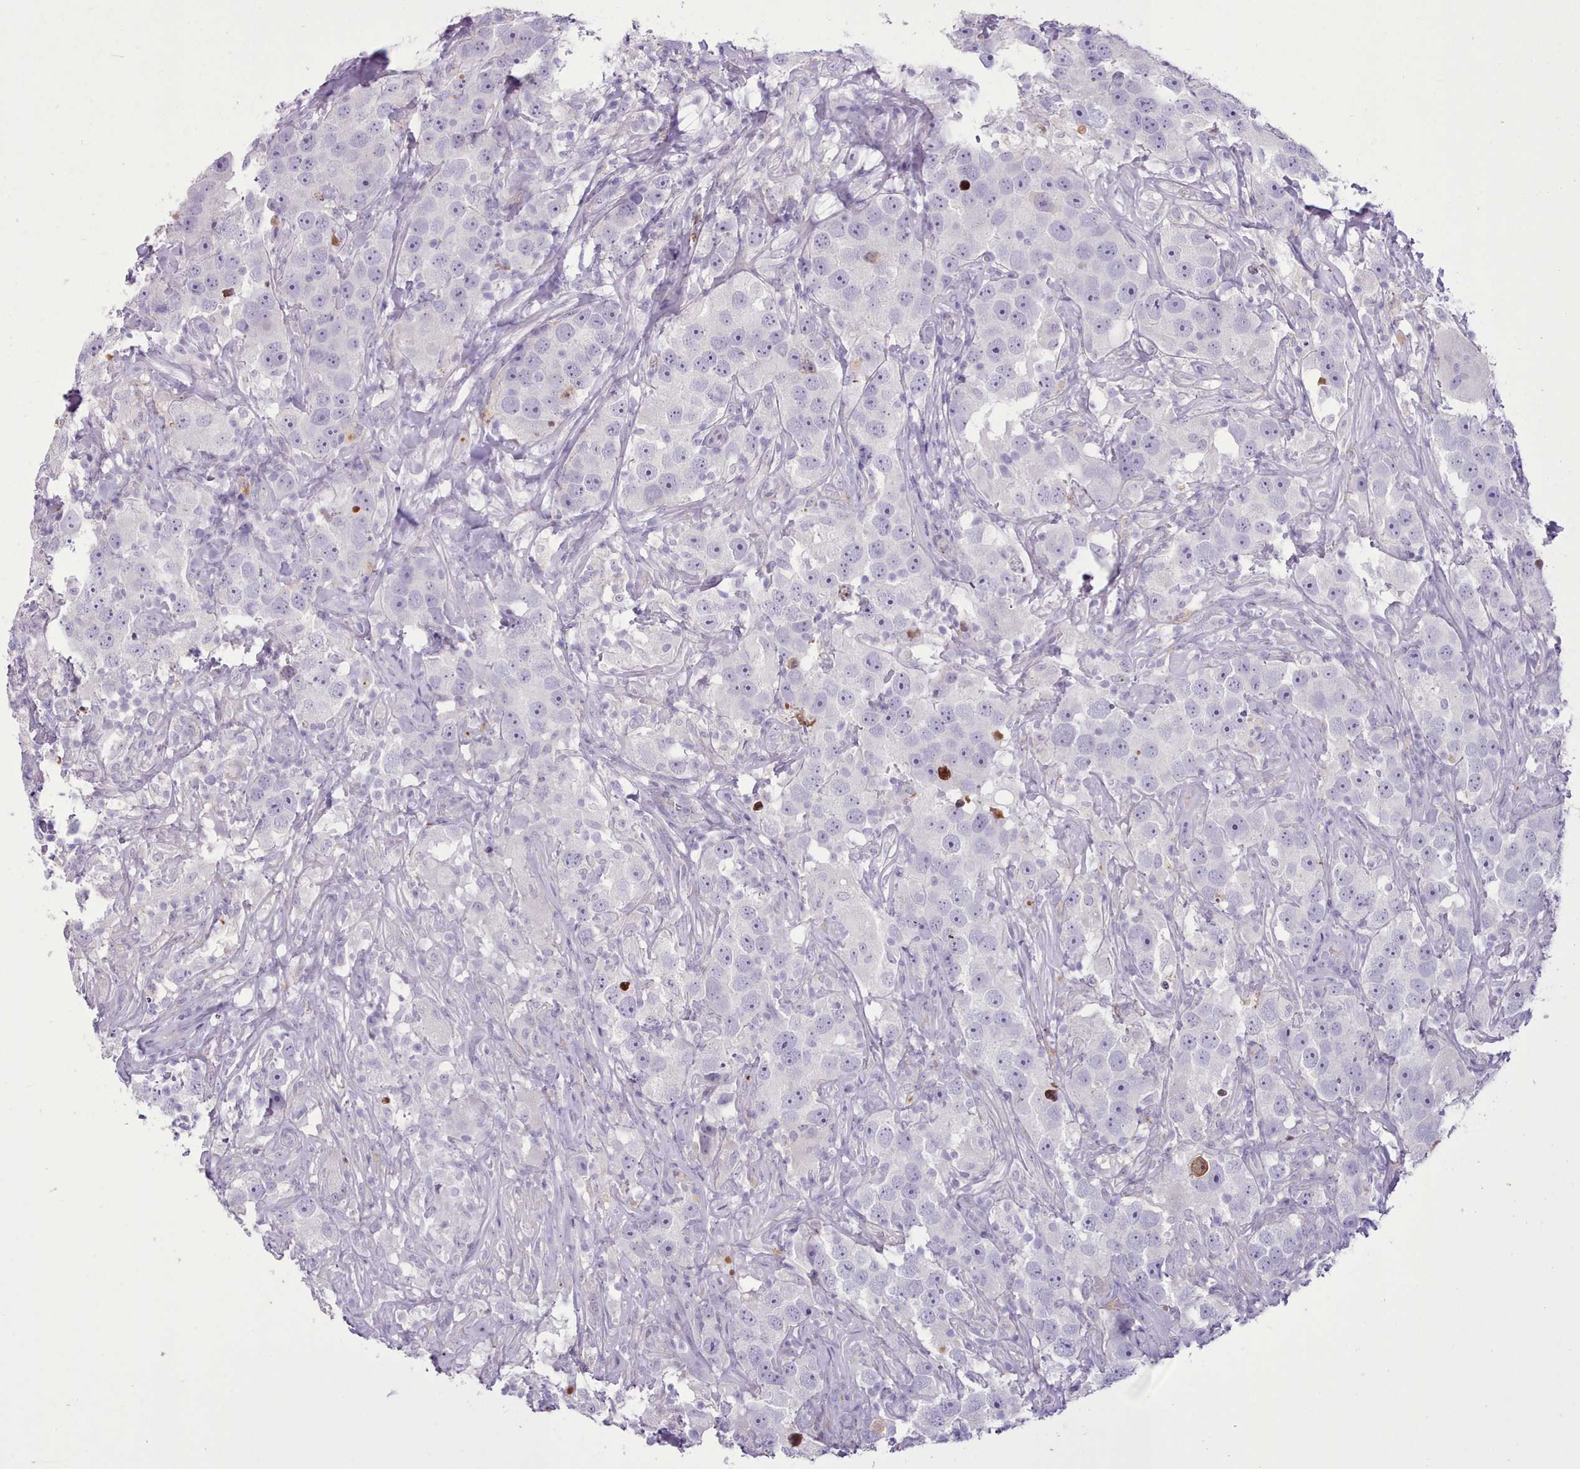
{"staining": {"intensity": "negative", "quantity": "none", "location": "none"}, "tissue": "testis cancer", "cell_type": "Tumor cells", "image_type": "cancer", "snomed": [{"axis": "morphology", "description": "Seminoma, NOS"}, {"axis": "topography", "description": "Testis"}], "caption": "A high-resolution image shows IHC staining of testis cancer, which shows no significant expression in tumor cells. (Stains: DAB immunohistochemistry (IHC) with hematoxylin counter stain, Microscopy: brightfield microscopy at high magnification).", "gene": "SRD5A1", "patient": {"sex": "male", "age": 49}}